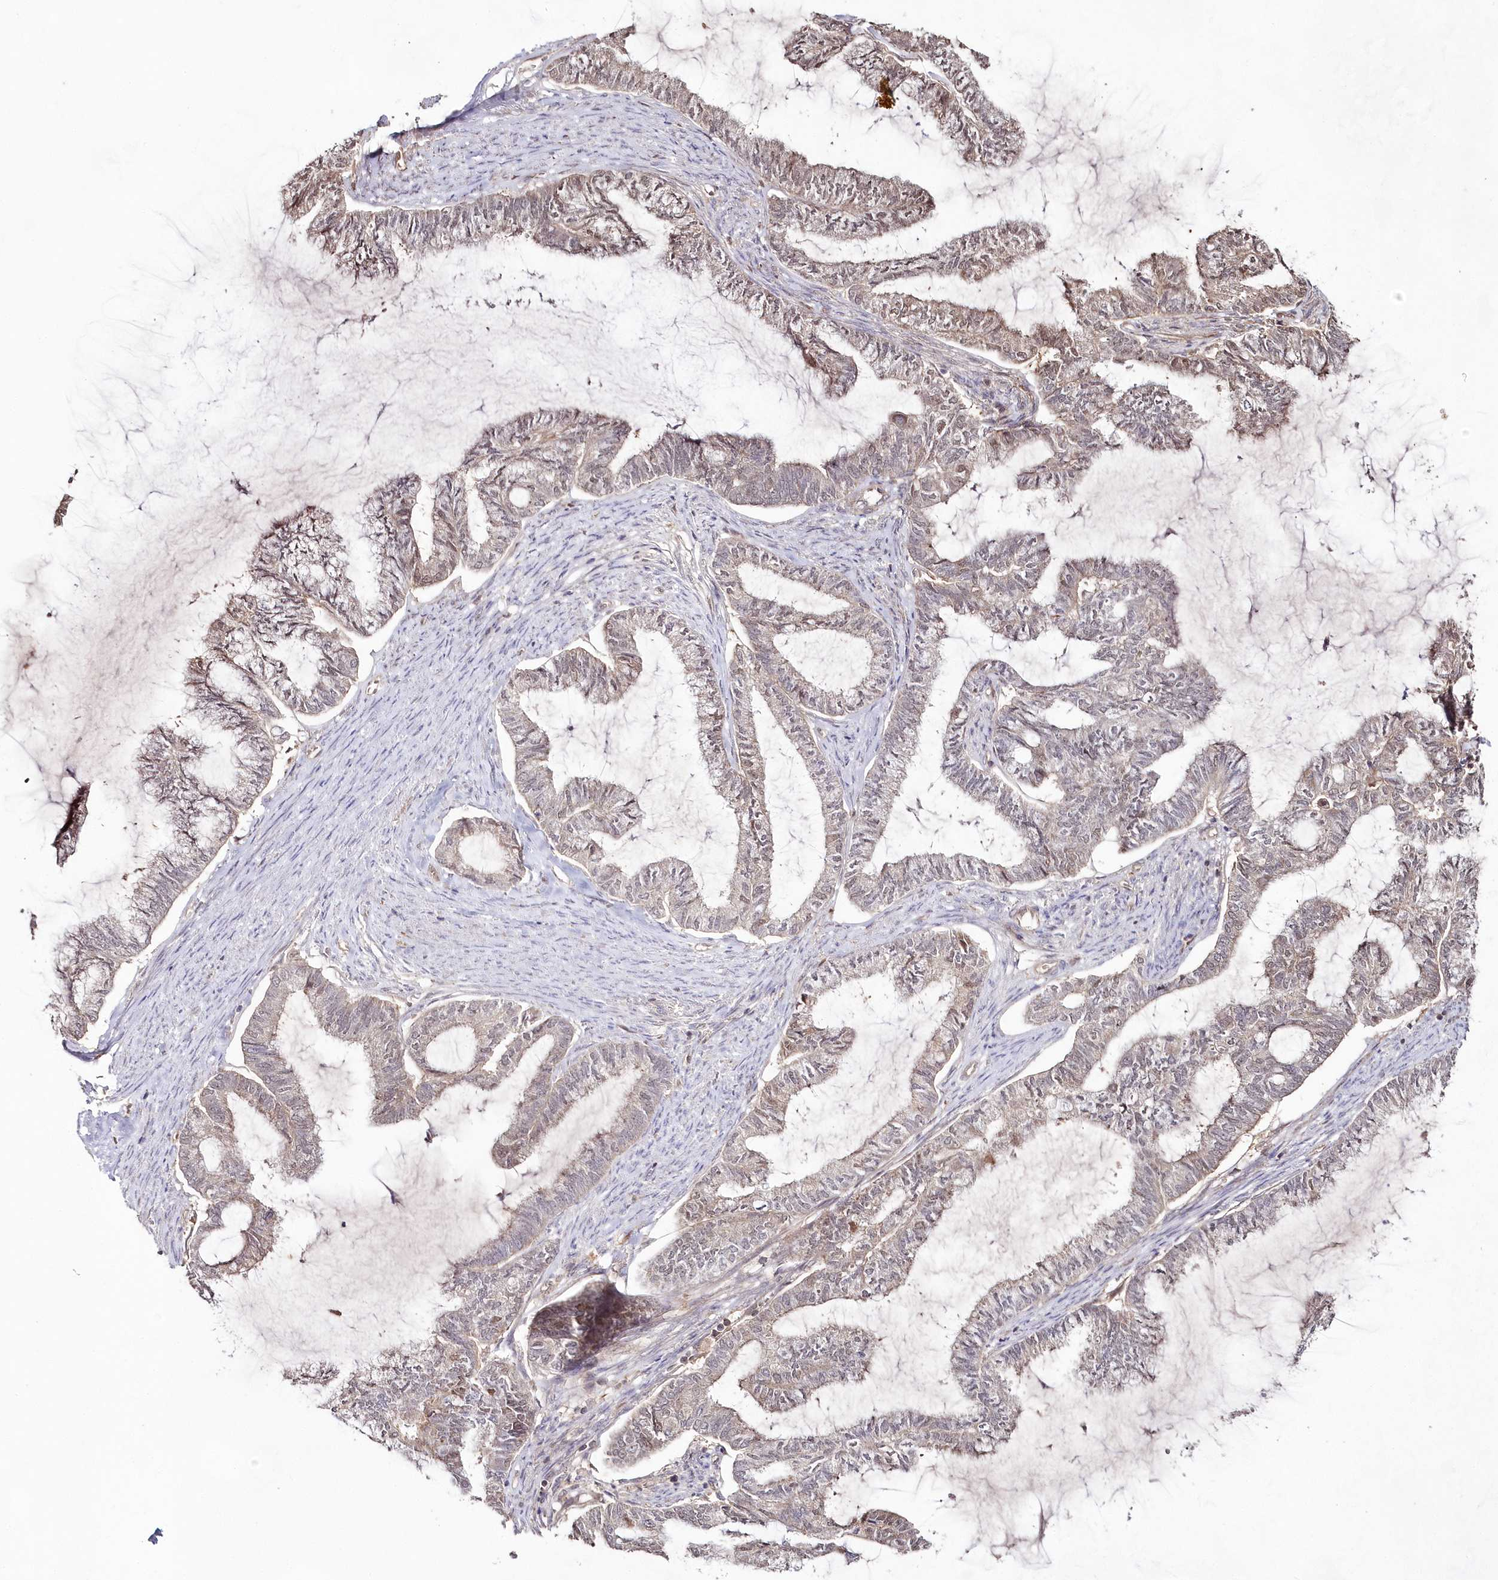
{"staining": {"intensity": "weak", "quantity": "<25%", "location": "cytoplasmic/membranous"}, "tissue": "endometrial cancer", "cell_type": "Tumor cells", "image_type": "cancer", "snomed": [{"axis": "morphology", "description": "Adenocarcinoma, NOS"}, {"axis": "topography", "description": "Endometrium"}], "caption": "An IHC image of adenocarcinoma (endometrial) is shown. There is no staining in tumor cells of adenocarcinoma (endometrial).", "gene": "IMPA1", "patient": {"sex": "female", "age": 86}}